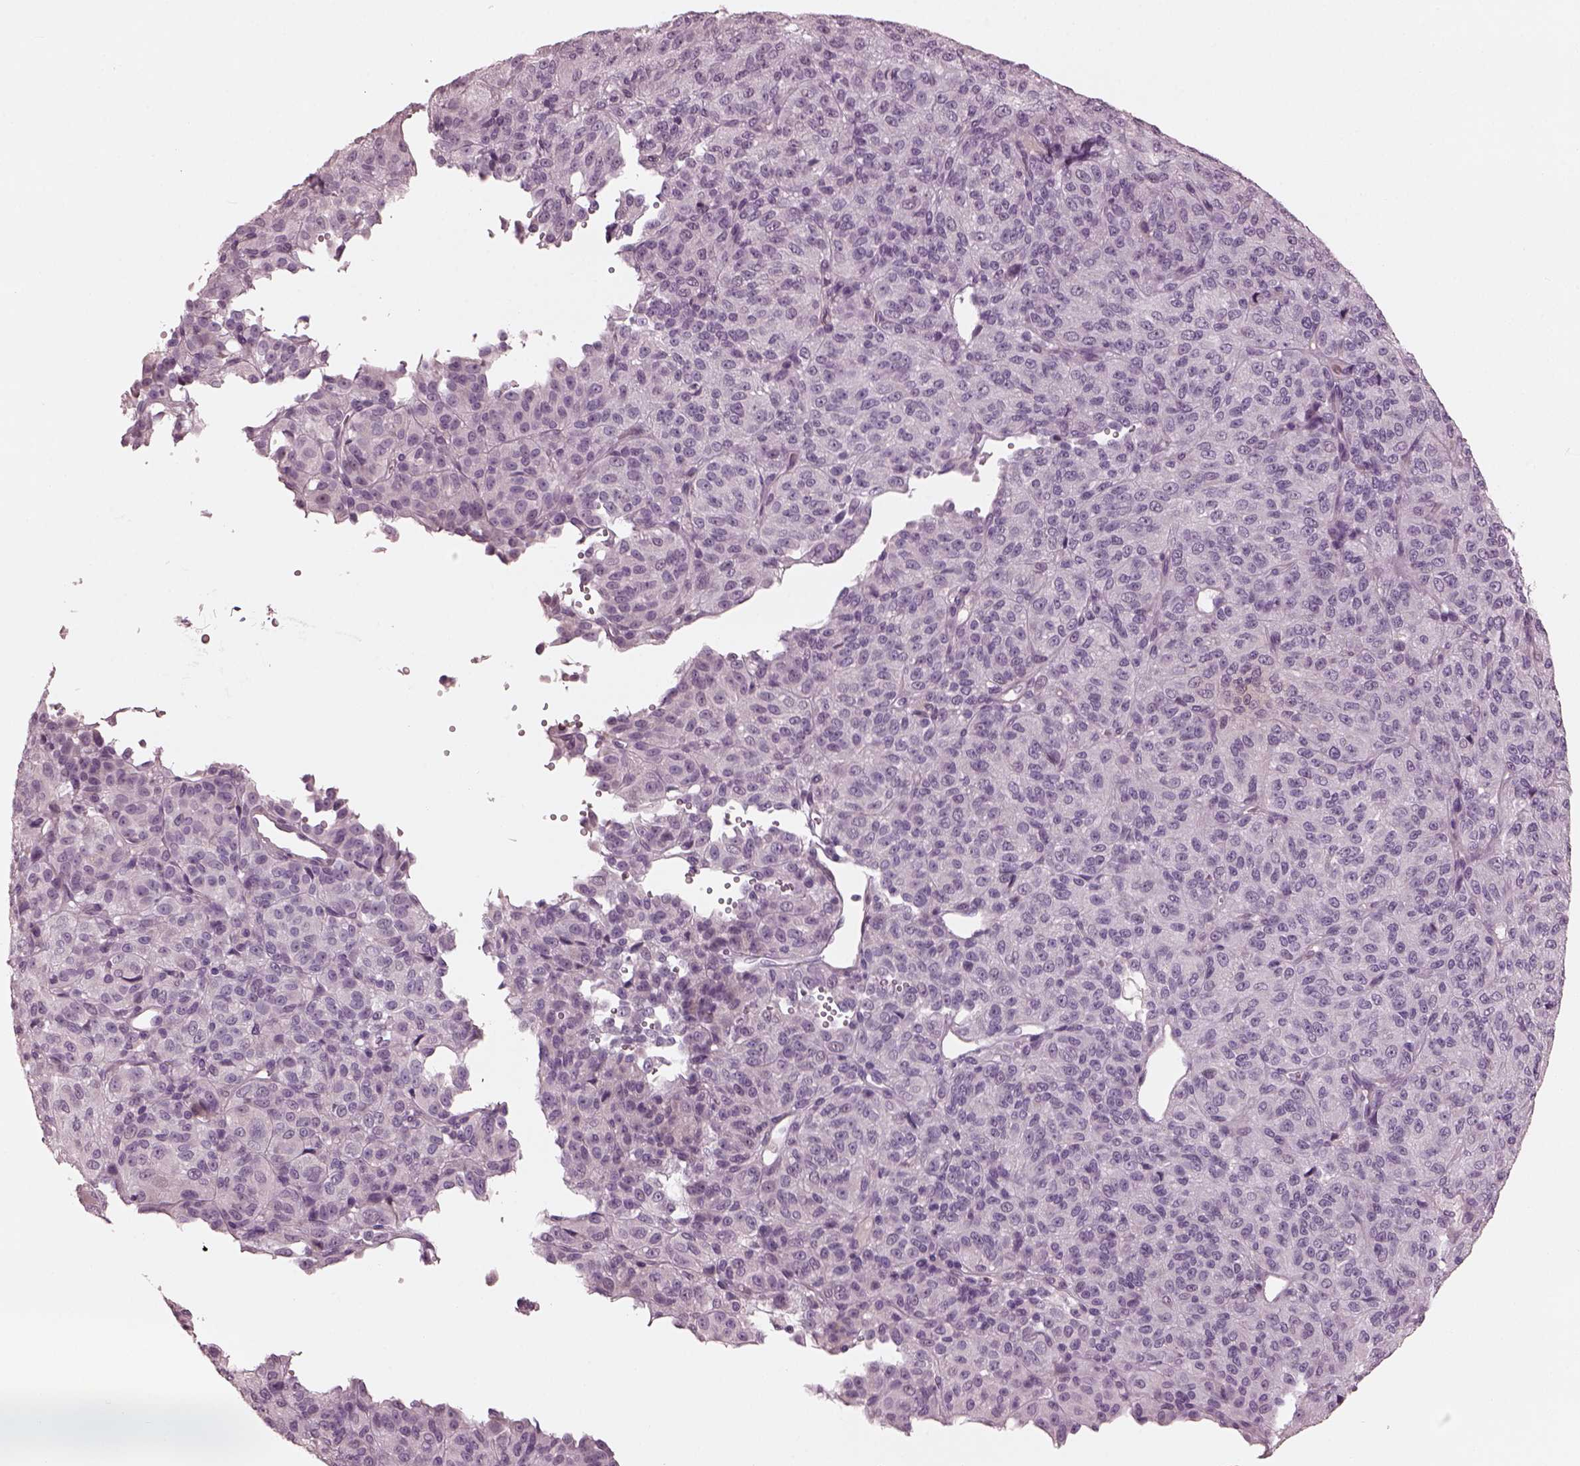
{"staining": {"intensity": "negative", "quantity": "none", "location": "none"}, "tissue": "melanoma", "cell_type": "Tumor cells", "image_type": "cancer", "snomed": [{"axis": "morphology", "description": "Malignant melanoma, Metastatic site"}, {"axis": "topography", "description": "Brain"}], "caption": "Immunohistochemical staining of human malignant melanoma (metastatic site) demonstrates no significant expression in tumor cells.", "gene": "OPTC", "patient": {"sex": "female", "age": 56}}